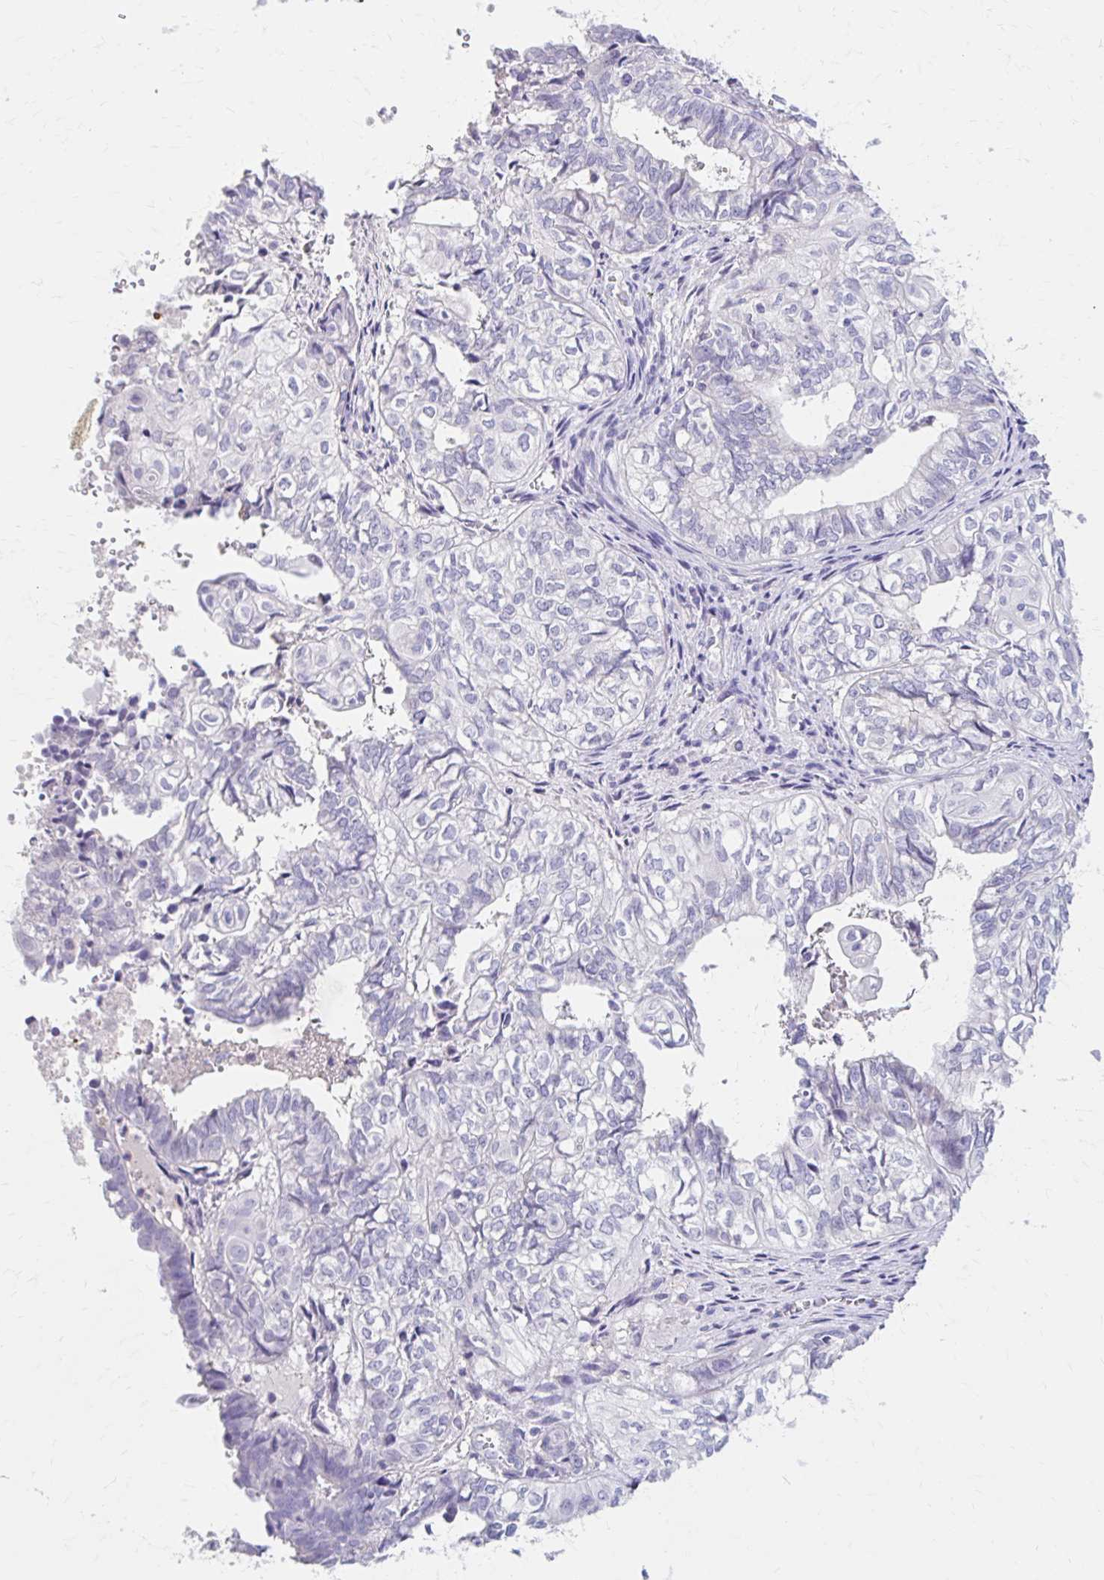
{"staining": {"intensity": "negative", "quantity": "none", "location": "none"}, "tissue": "ovarian cancer", "cell_type": "Tumor cells", "image_type": "cancer", "snomed": [{"axis": "morphology", "description": "Carcinoma, endometroid"}, {"axis": "topography", "description": "Ovary"}], "caption": "IHC photomicrograph of human ovarian endometroid carcinoma stained for a protein (brown), which displays no staining in tumor cells.", "gene": "AZGP1", "patient": {"sex": "female", "age": 64}}